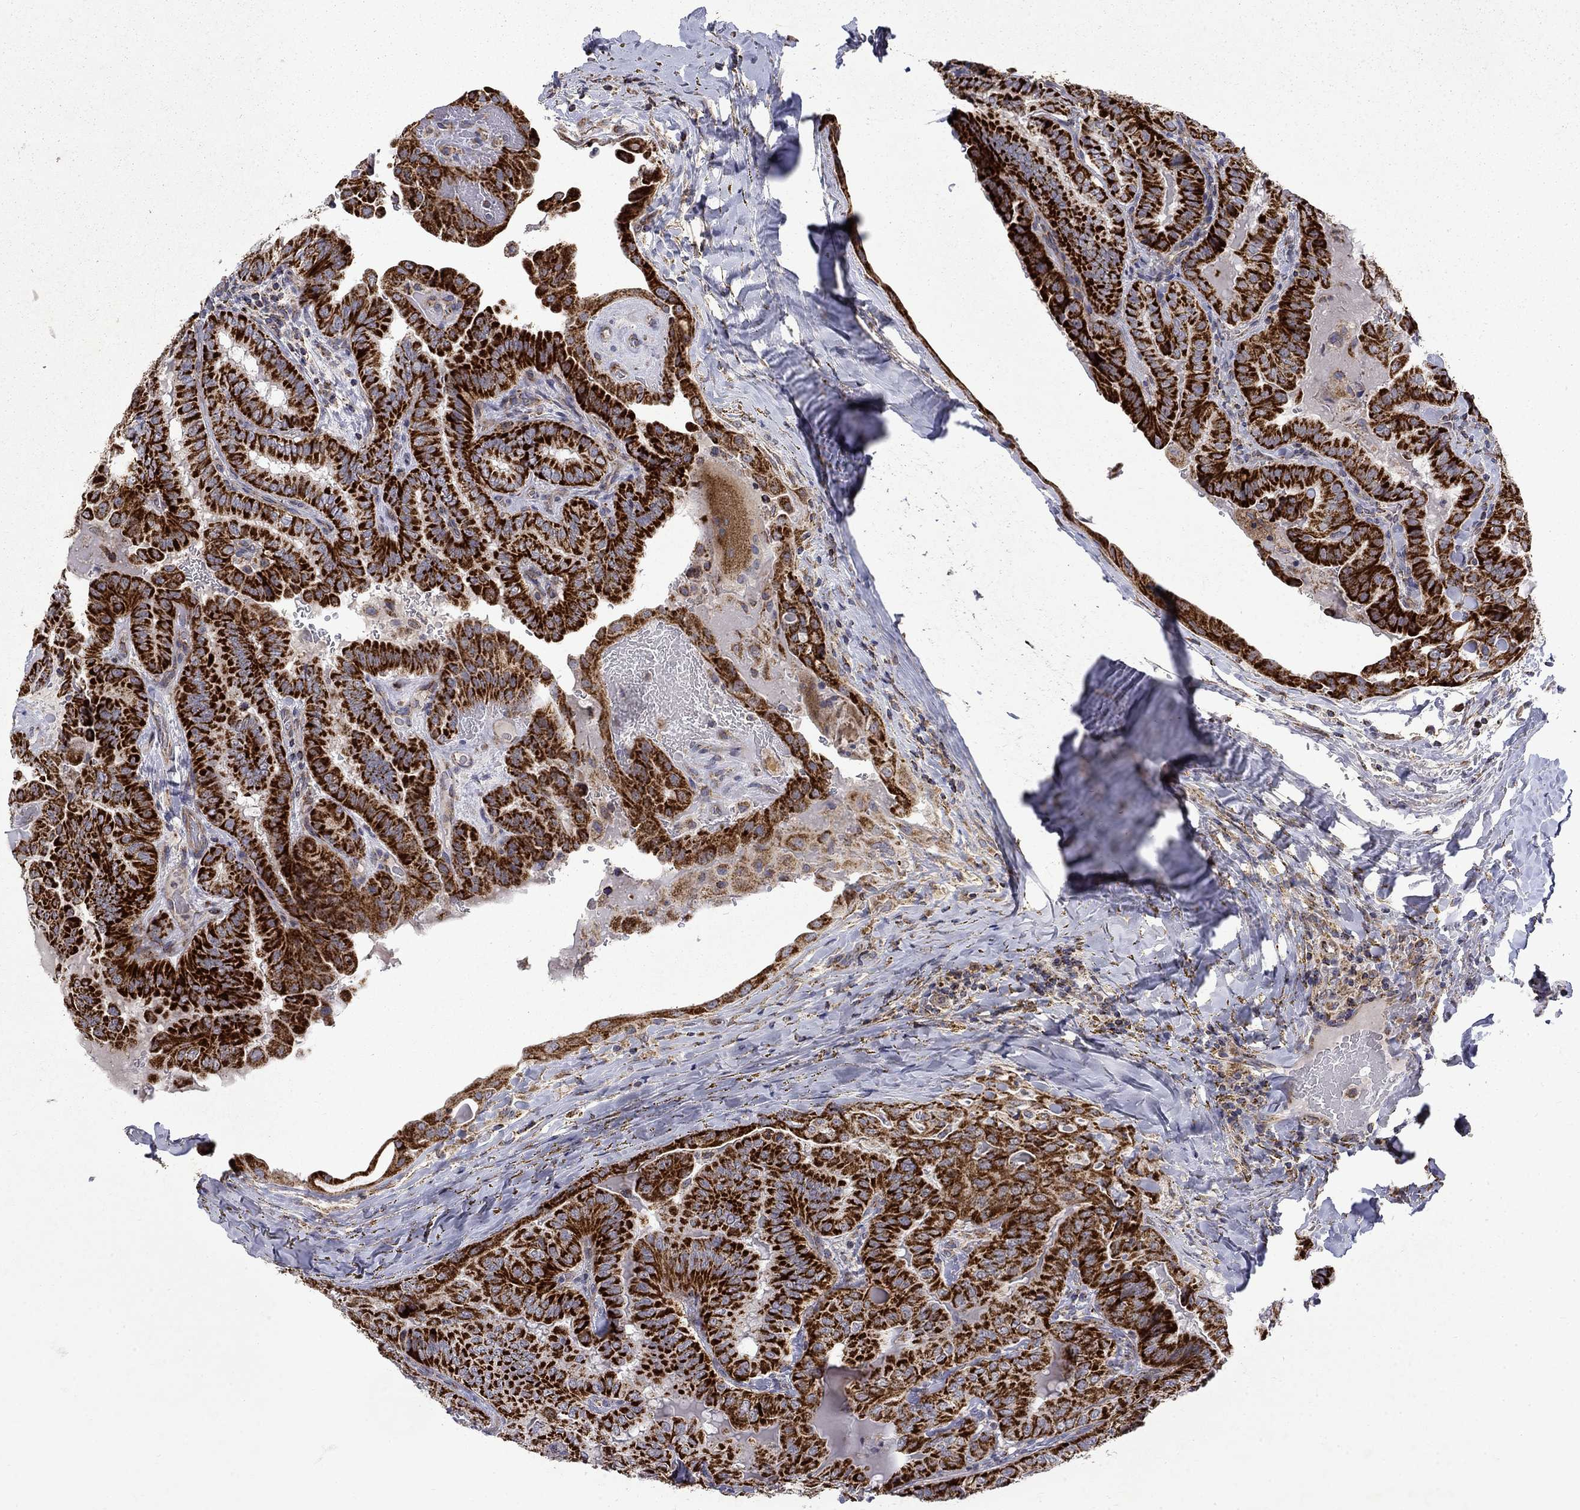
{"staining": {"intensity": "strong", "quantity": ">75%", "location": "cytoplasmic/membranous"}, "tissue": "thyroid cancer", "cell_type": "Tumor cells", "image_type": "cancer", "snomed": [{"axis": "morphology", "description": "Papillary adenocarcinoma, NOS"}, {"axis": "topography", "description": "Thyroid gland"}], "caption": "Protein analysis of thyroid cancer tissue demonstrates strong cytoplasmic/membranous expression in about >75% of tumor cells.", "gene": "PCBP3", "patient": {"sex": "female", "age": 68}}